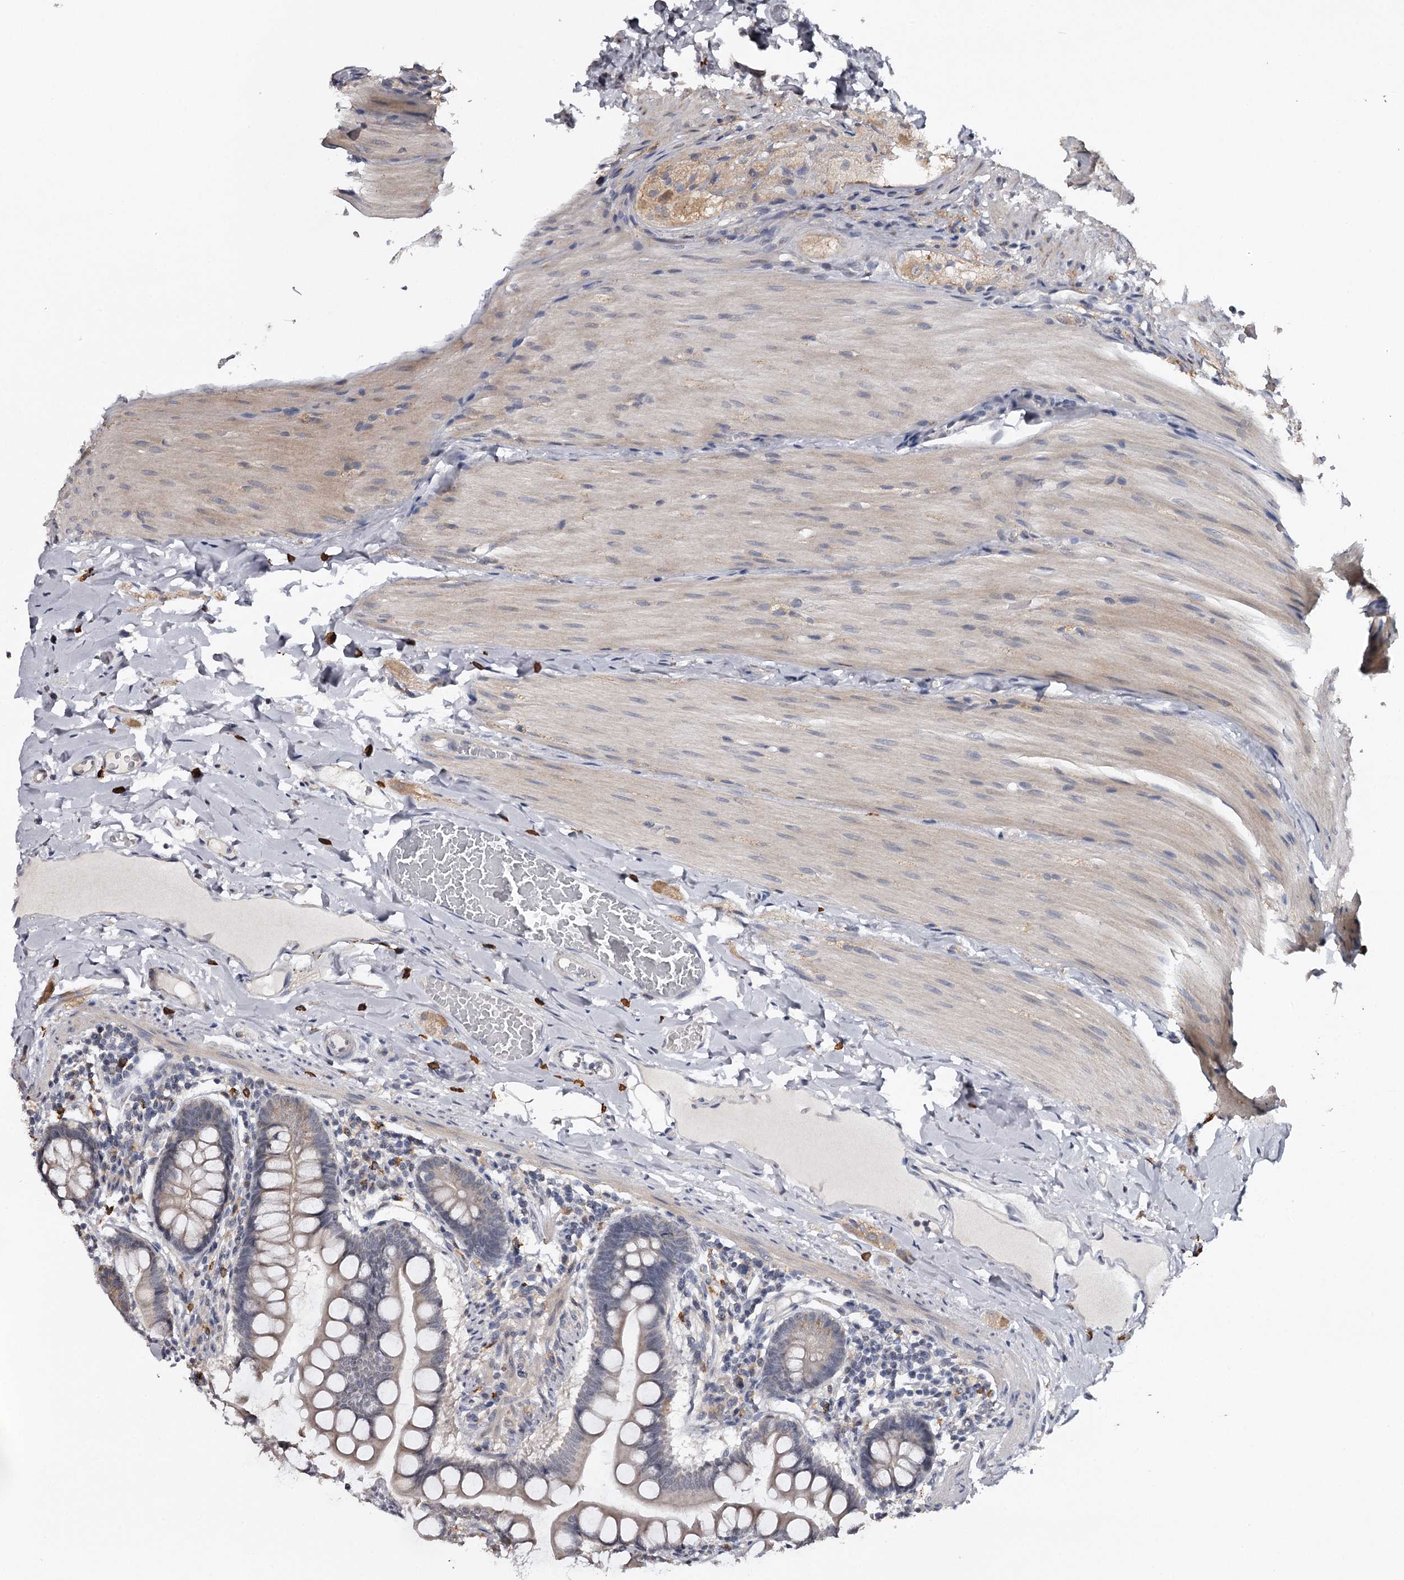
{"staining": {"intensity": "weak", "quantity": ">75%", "location": "cytoplasmic/membranous"}, "tissue": "small intestine", "cell_type": "Glandular cells", "image_type": "normal", "snomed": [{"axis": "morphology", "description": "Normal tissue, NOS"}, {"axis": "topography", "description": "Small intestine"}], "caption": "Immunohistochemistry photomicrograph of unremarkable small intestine: small intestine stained using immunohistochemistry (IHC) displays low levels of weak protein expression localized specifically in the cytoplasmic/membranous of glandular cells, appearing as a cytoplasmic/membranous brown color.", "gene": "GTSF1", "patient": {"sex": "male", "age": 41}}